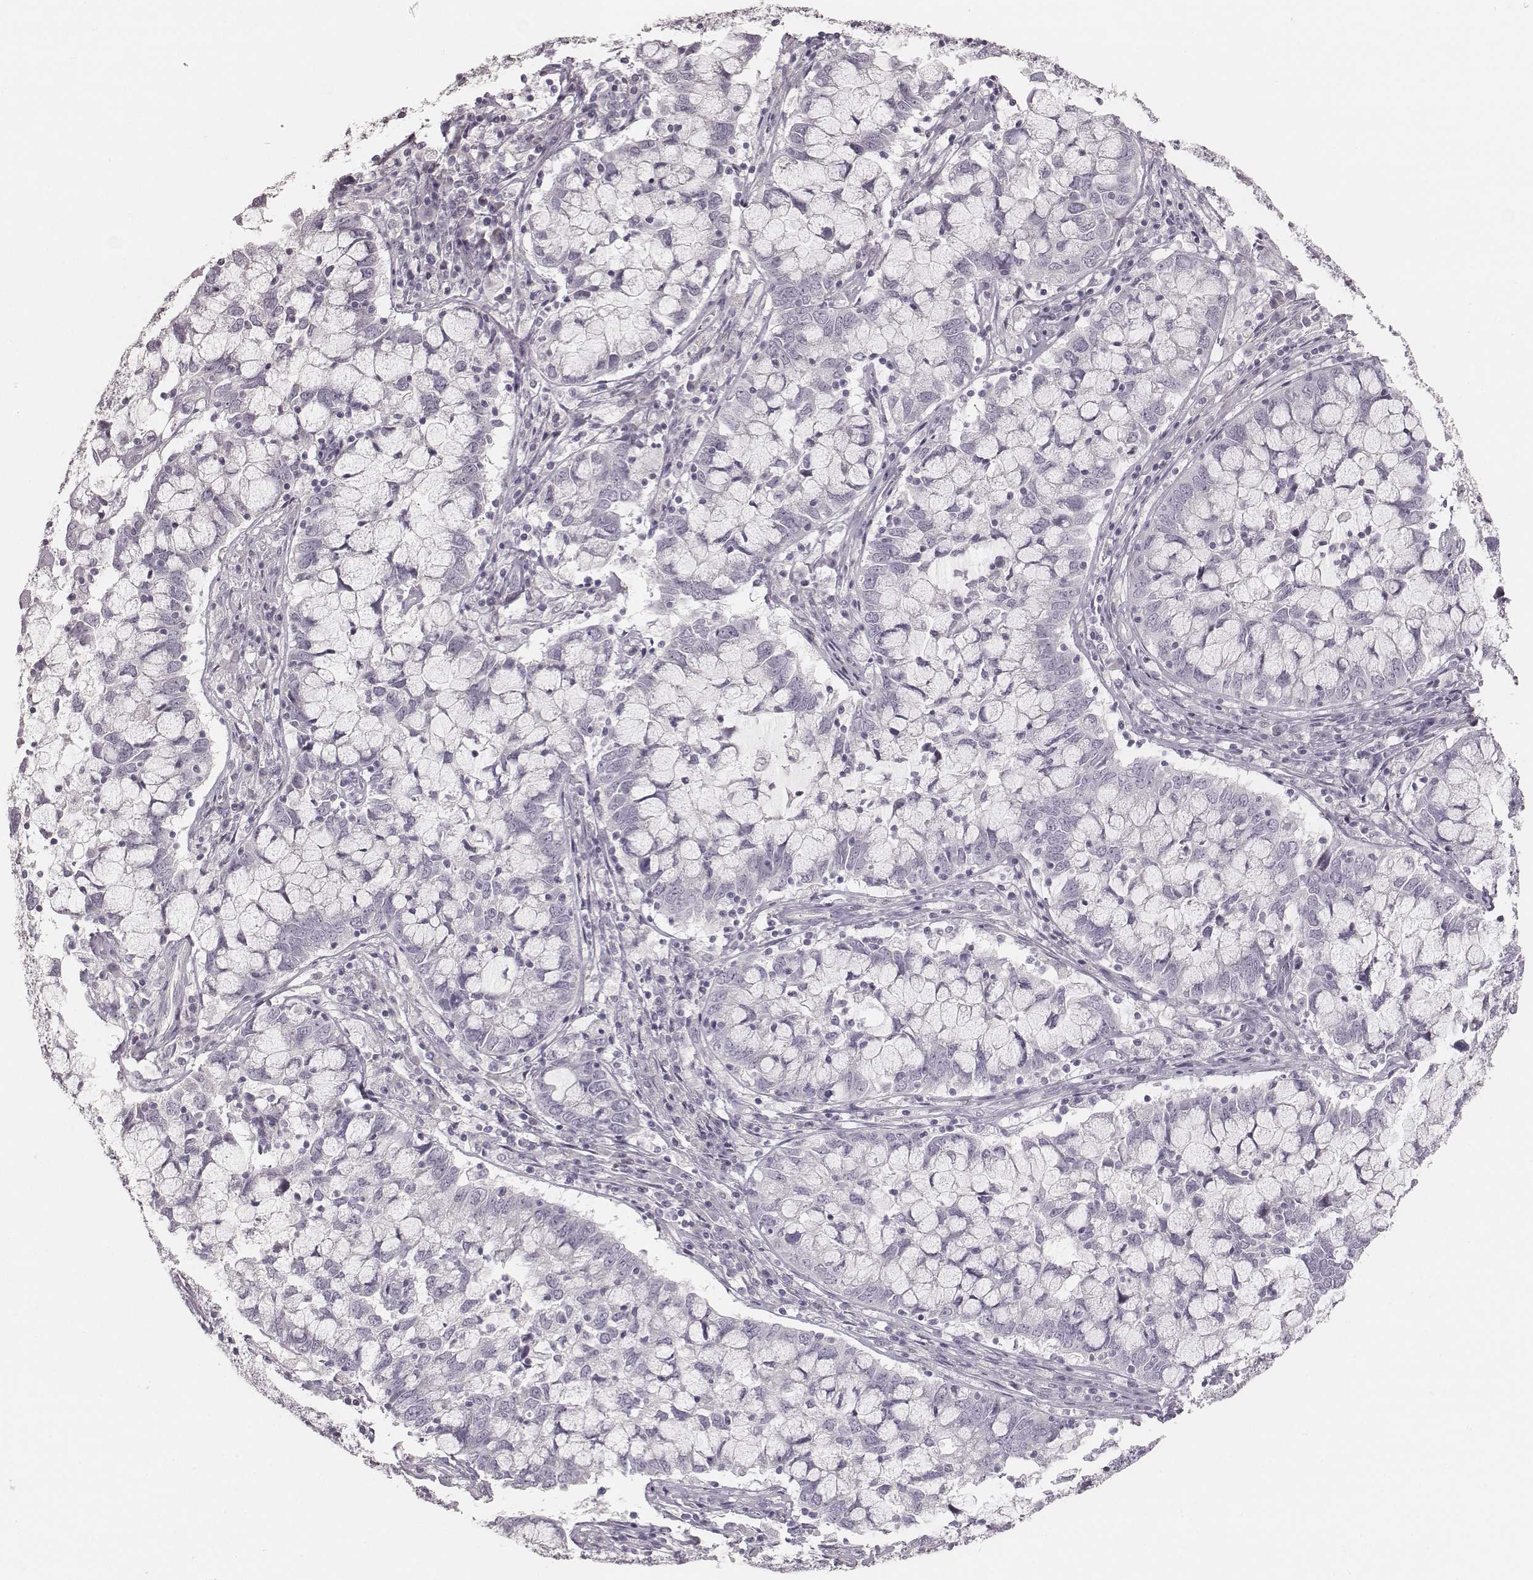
{"staining": {"intensity": "negative", "quantity": "none", "location": "none"}, "tissue": "cervical cancer", "cell_type": "Tumor cells", "image_type": "cancer", "snomed": [{"axis": "morphology", "description": "Adenocarcinoma, NOS"}, {"axis": "topography", "description": "Cervix"}], "caption": "Cervical adenocarcinoma stained for a protein using immunohistochemistry reveals no positivity tumor cells.", "gene": "ZP4", "patient": {"sex": "female", "age": 40}}